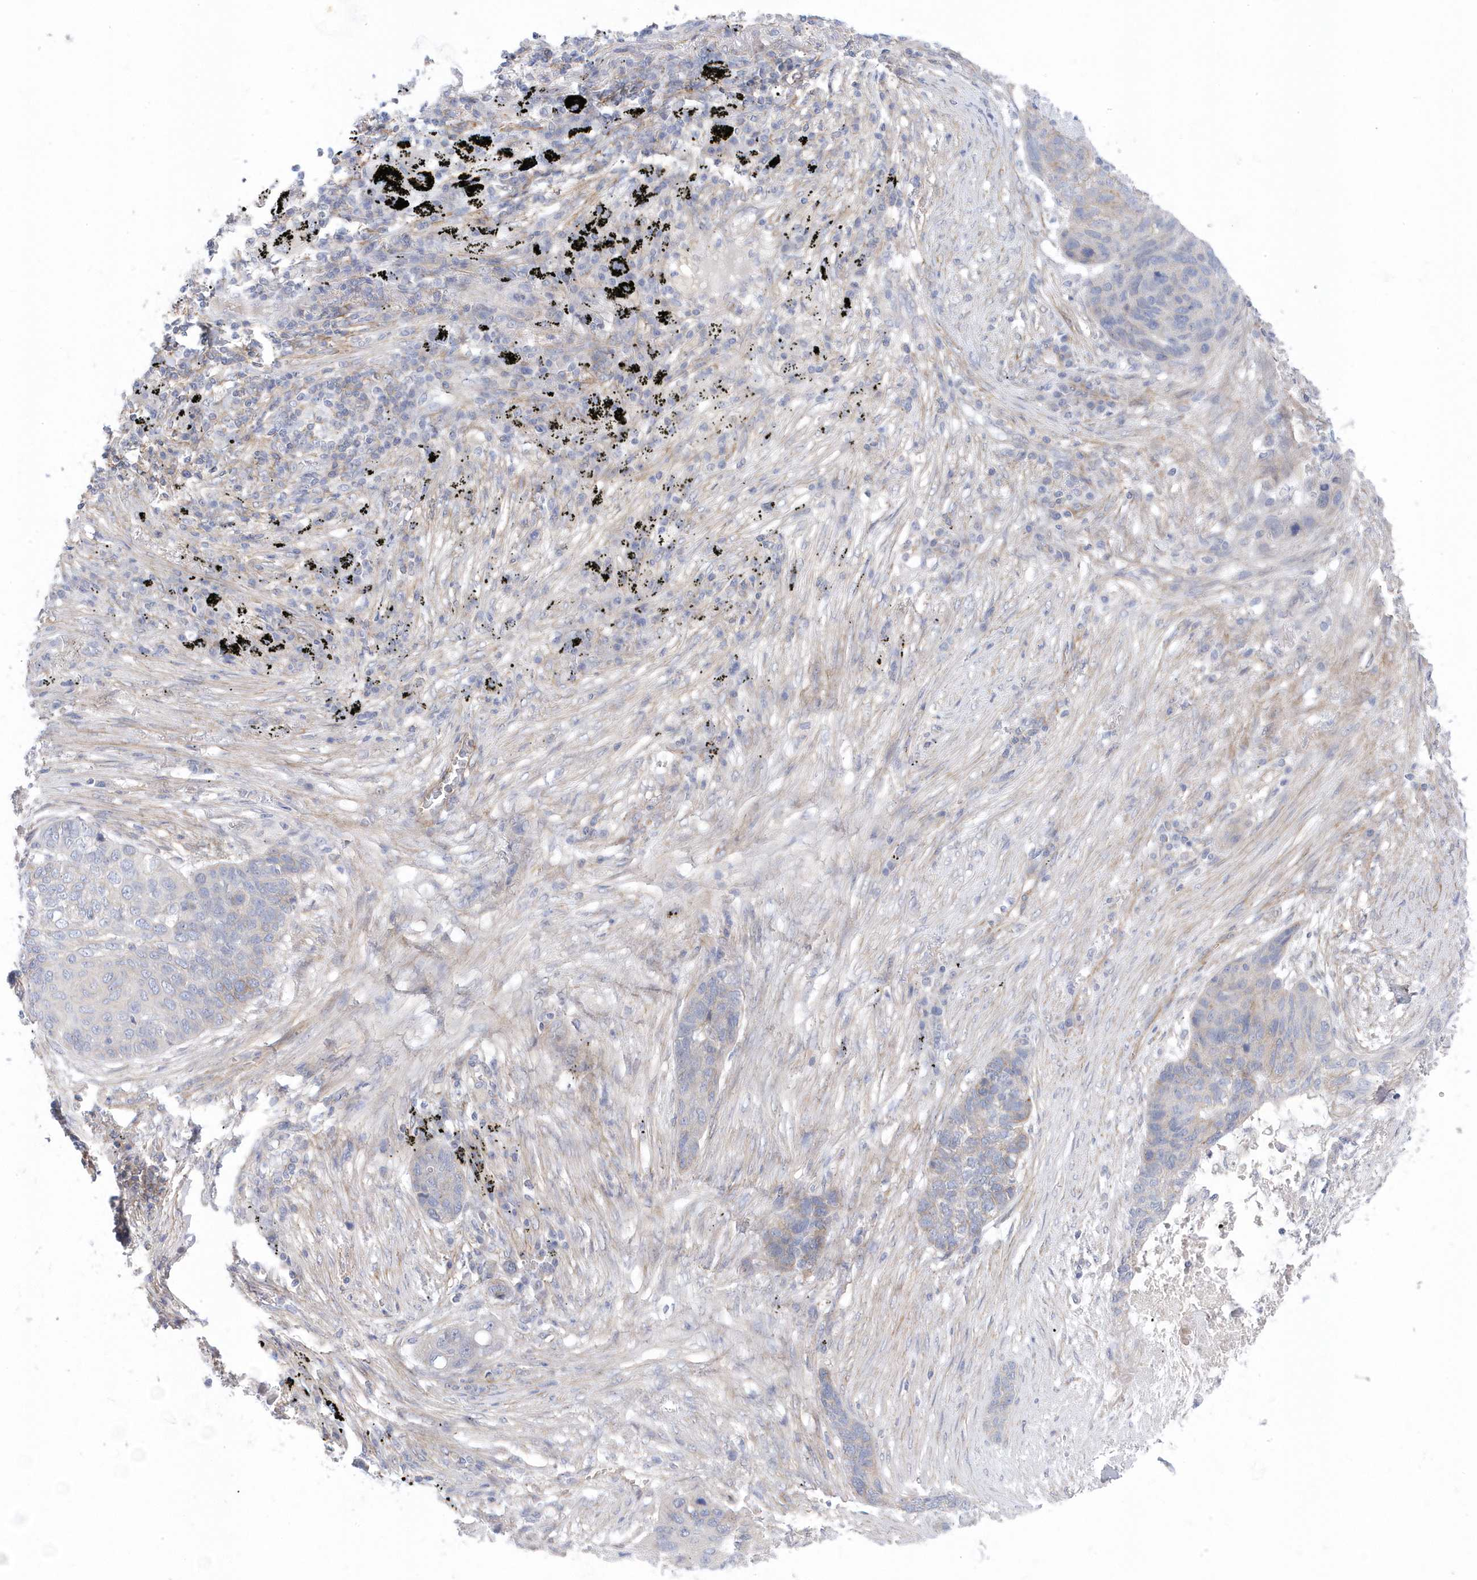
{"staining": {"intensity": "negative", "quantity": "none", "location": "none"}, "tissue": "lung cancer", "cell_type": "Tumor cells", "image_type": "cancer", "snomed": [{"axis": "morphology", "description": "Squamous cell carcinoma, NOS"}, {"axis": "topography", "description": "Lung"}], "caption": "Protein analysis of lung squamous cell carcinoma displays no significant staining in tumor cells.", "gene": "ANAPC1", "patient": {"sex": "female", "age": 63}}